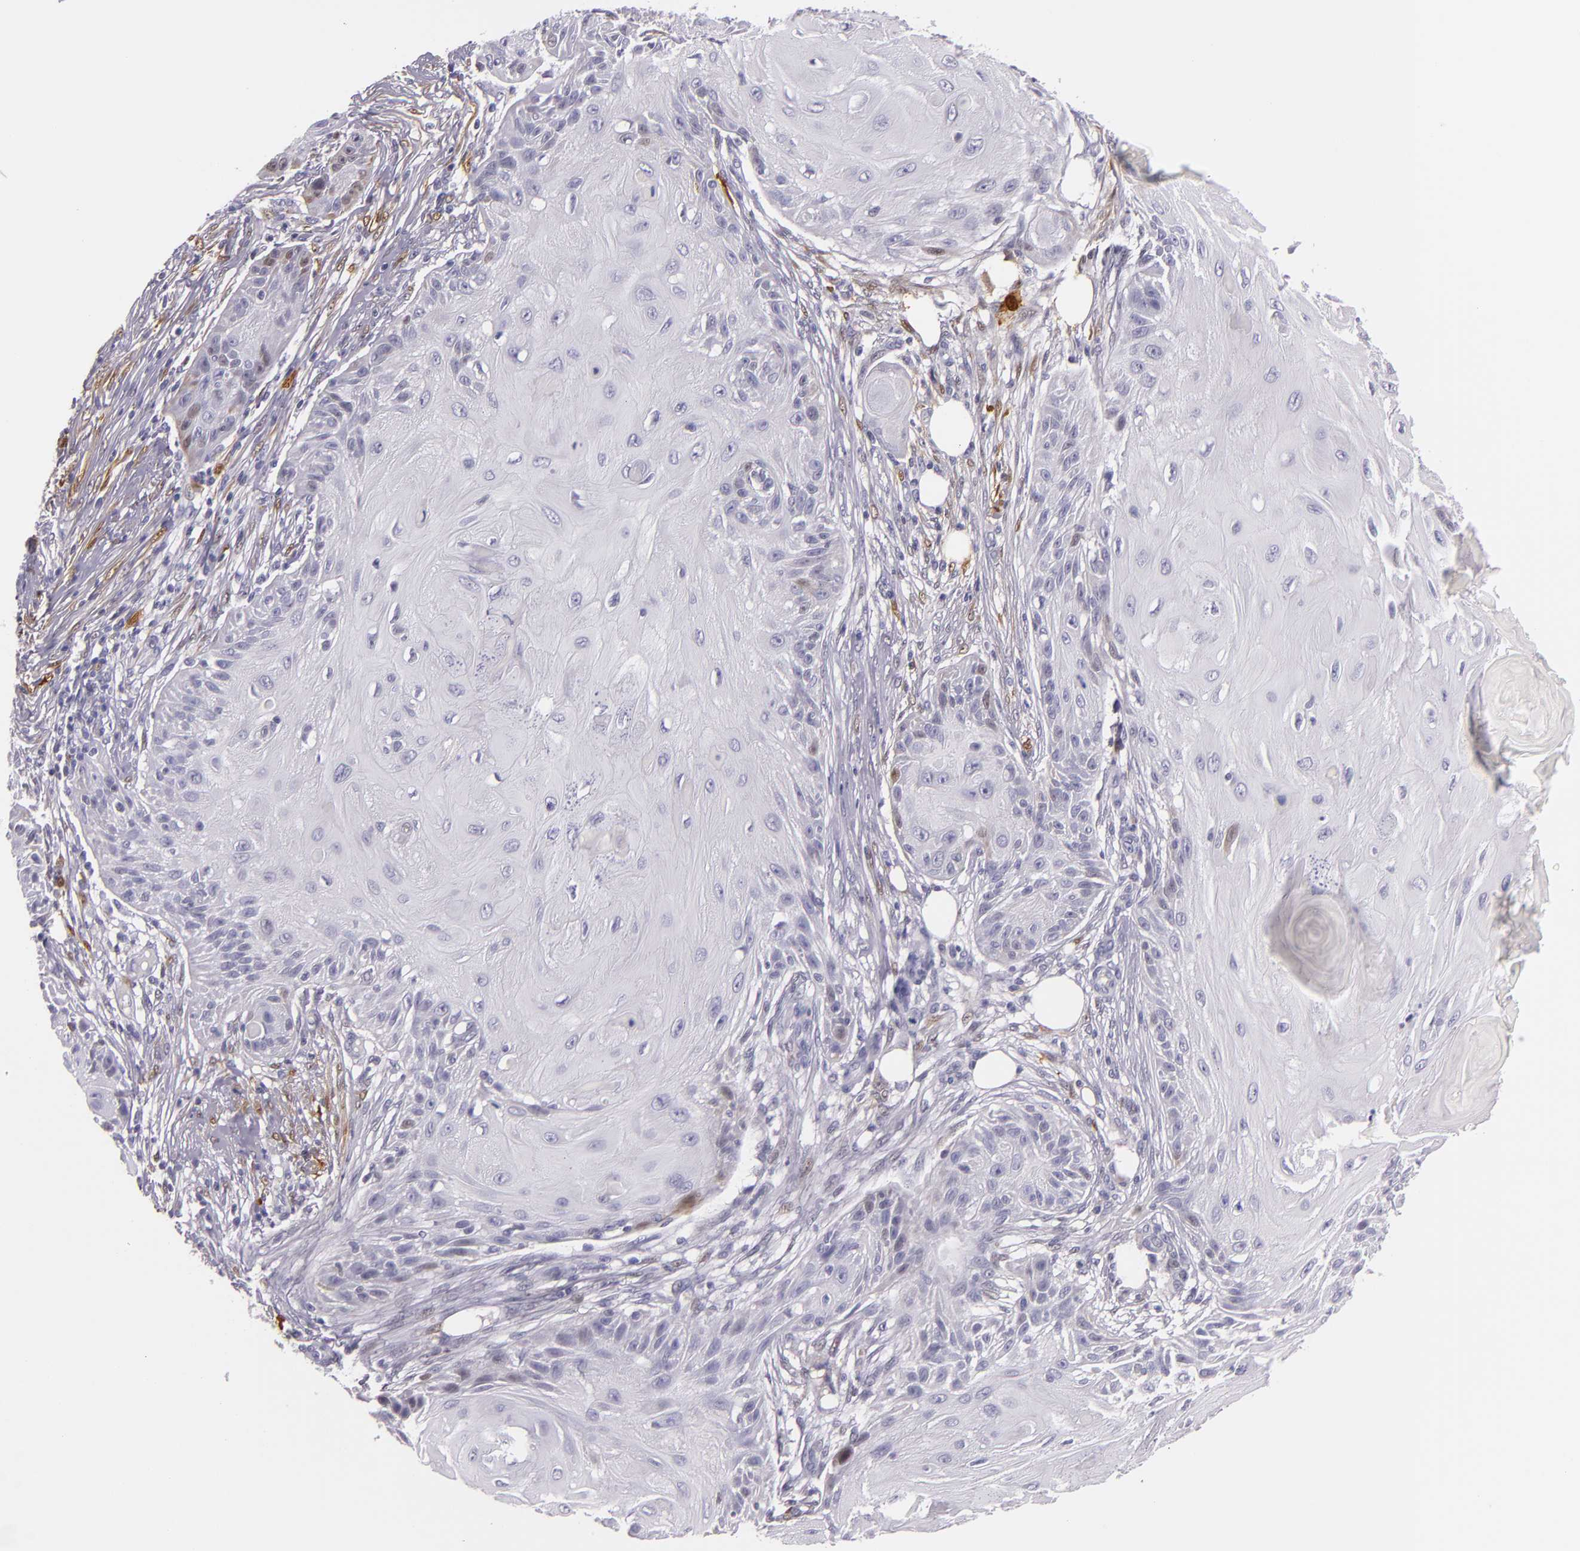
{"staining": {"intensity": "negative", "quantity": "none", "location": "none"}, "tissue": "skin cancer", "cell_type": "Tumor cells", "image_type": "cancer", "snomed": [{"axis": "morphology", "description": "Squamous cell carcinoma, NOS"}, {"axis": "topography", "description": "Skin"}], "caption": "Squamous cell carcinoma (skin) was stained to show a protein in brown. There is no significant expression in tumor cells.", "gene": "MT1A", "patient": {"sex": "female", "age": 88}}